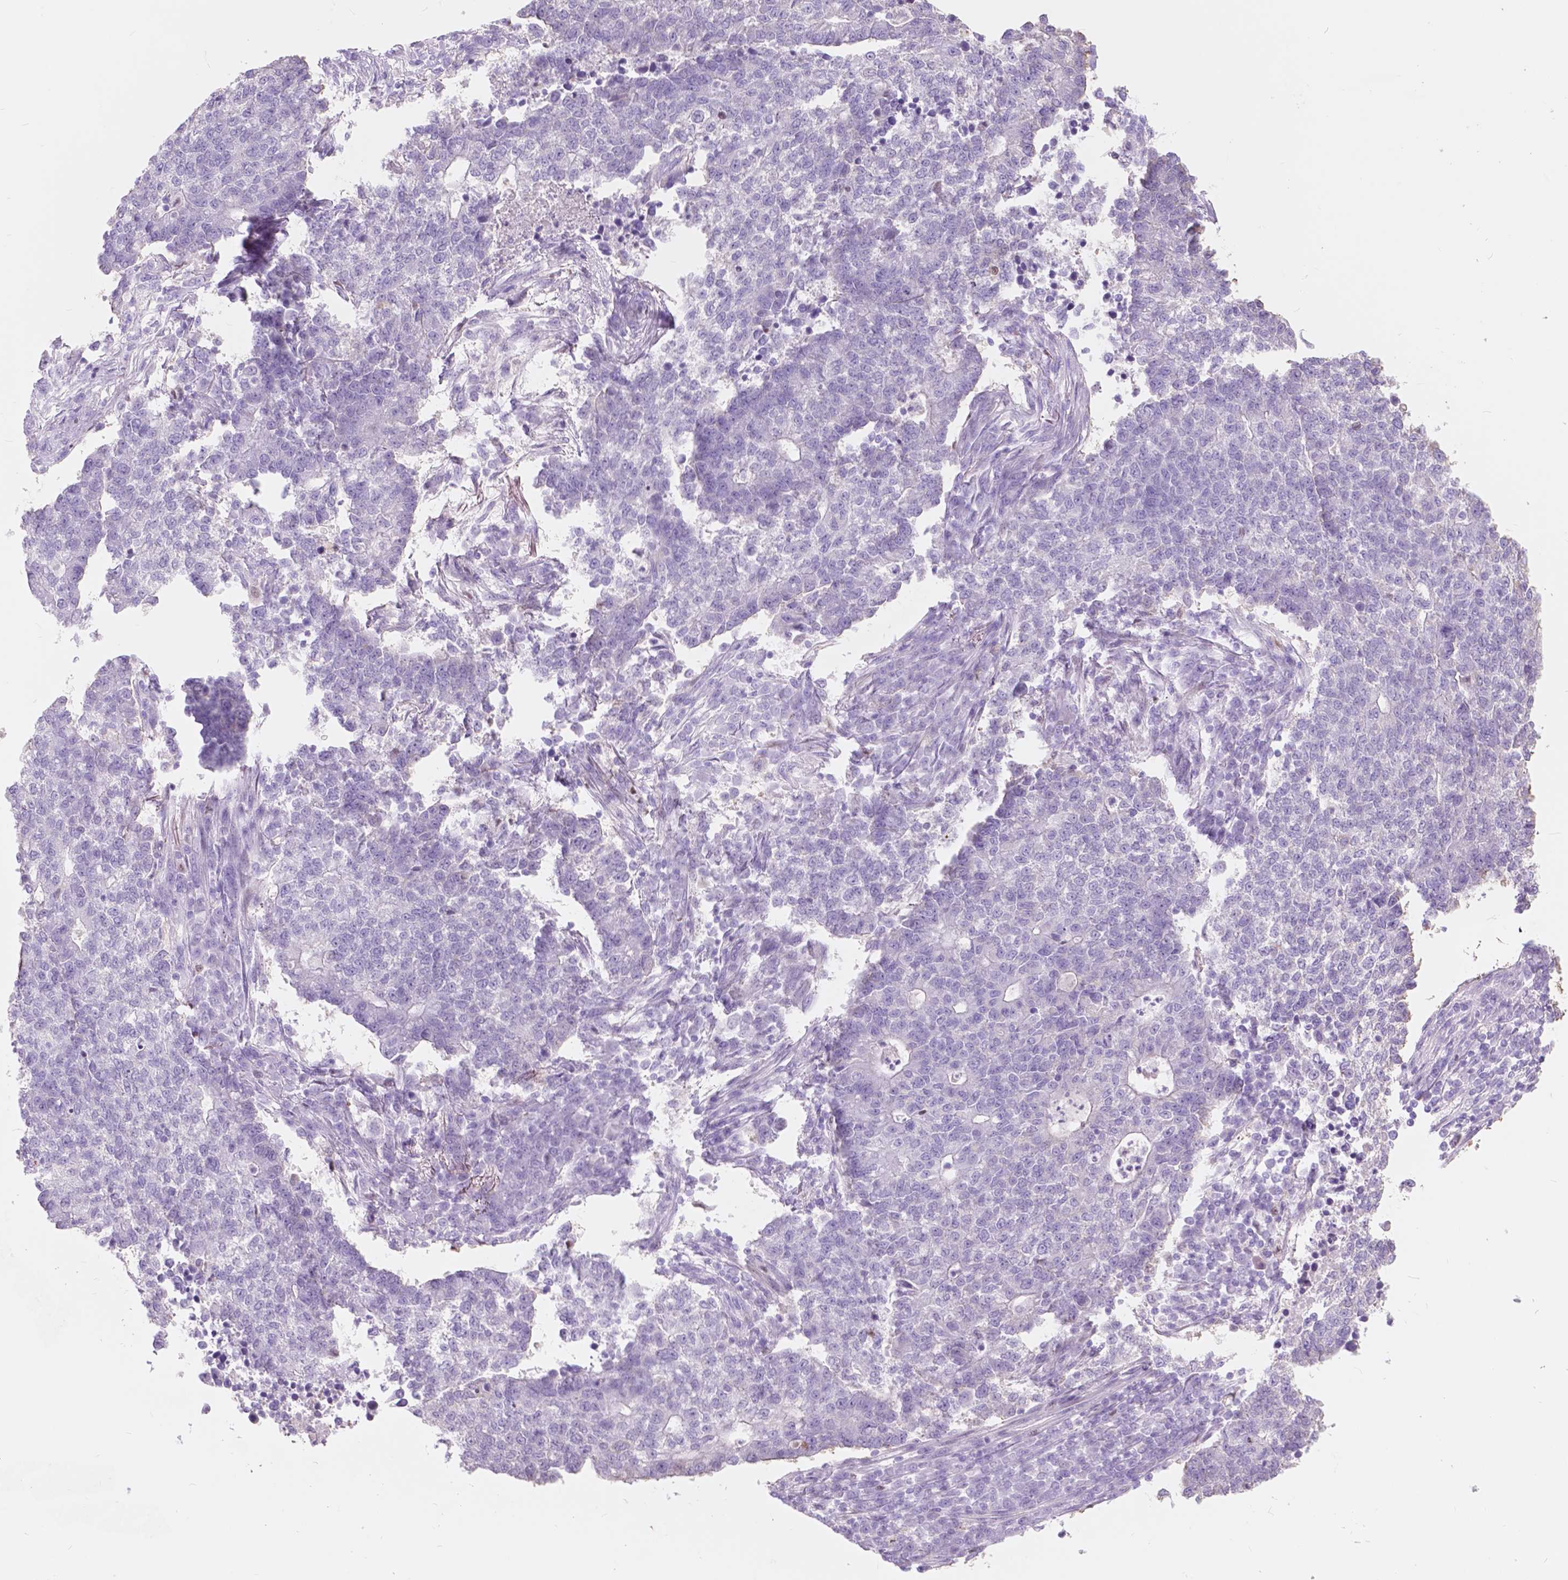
{"staining": {"intensity": "negative", "quantity": "none", "location": "none"}, "tissue": "lung cancer", "cell_type": "Tumor cells", "image_type": "cancer", "snomed": [{"axis": "morphology", "description": "Adenocarcinoma, NOS"}, {"axis": "topography", "description": "Lung"}], "caption": "Tumor cells show no significant protein expression in lung cancer (adenocarcinoma).", "gene": "FXYD2", "patient": {"sex": "male", "age": 57}}